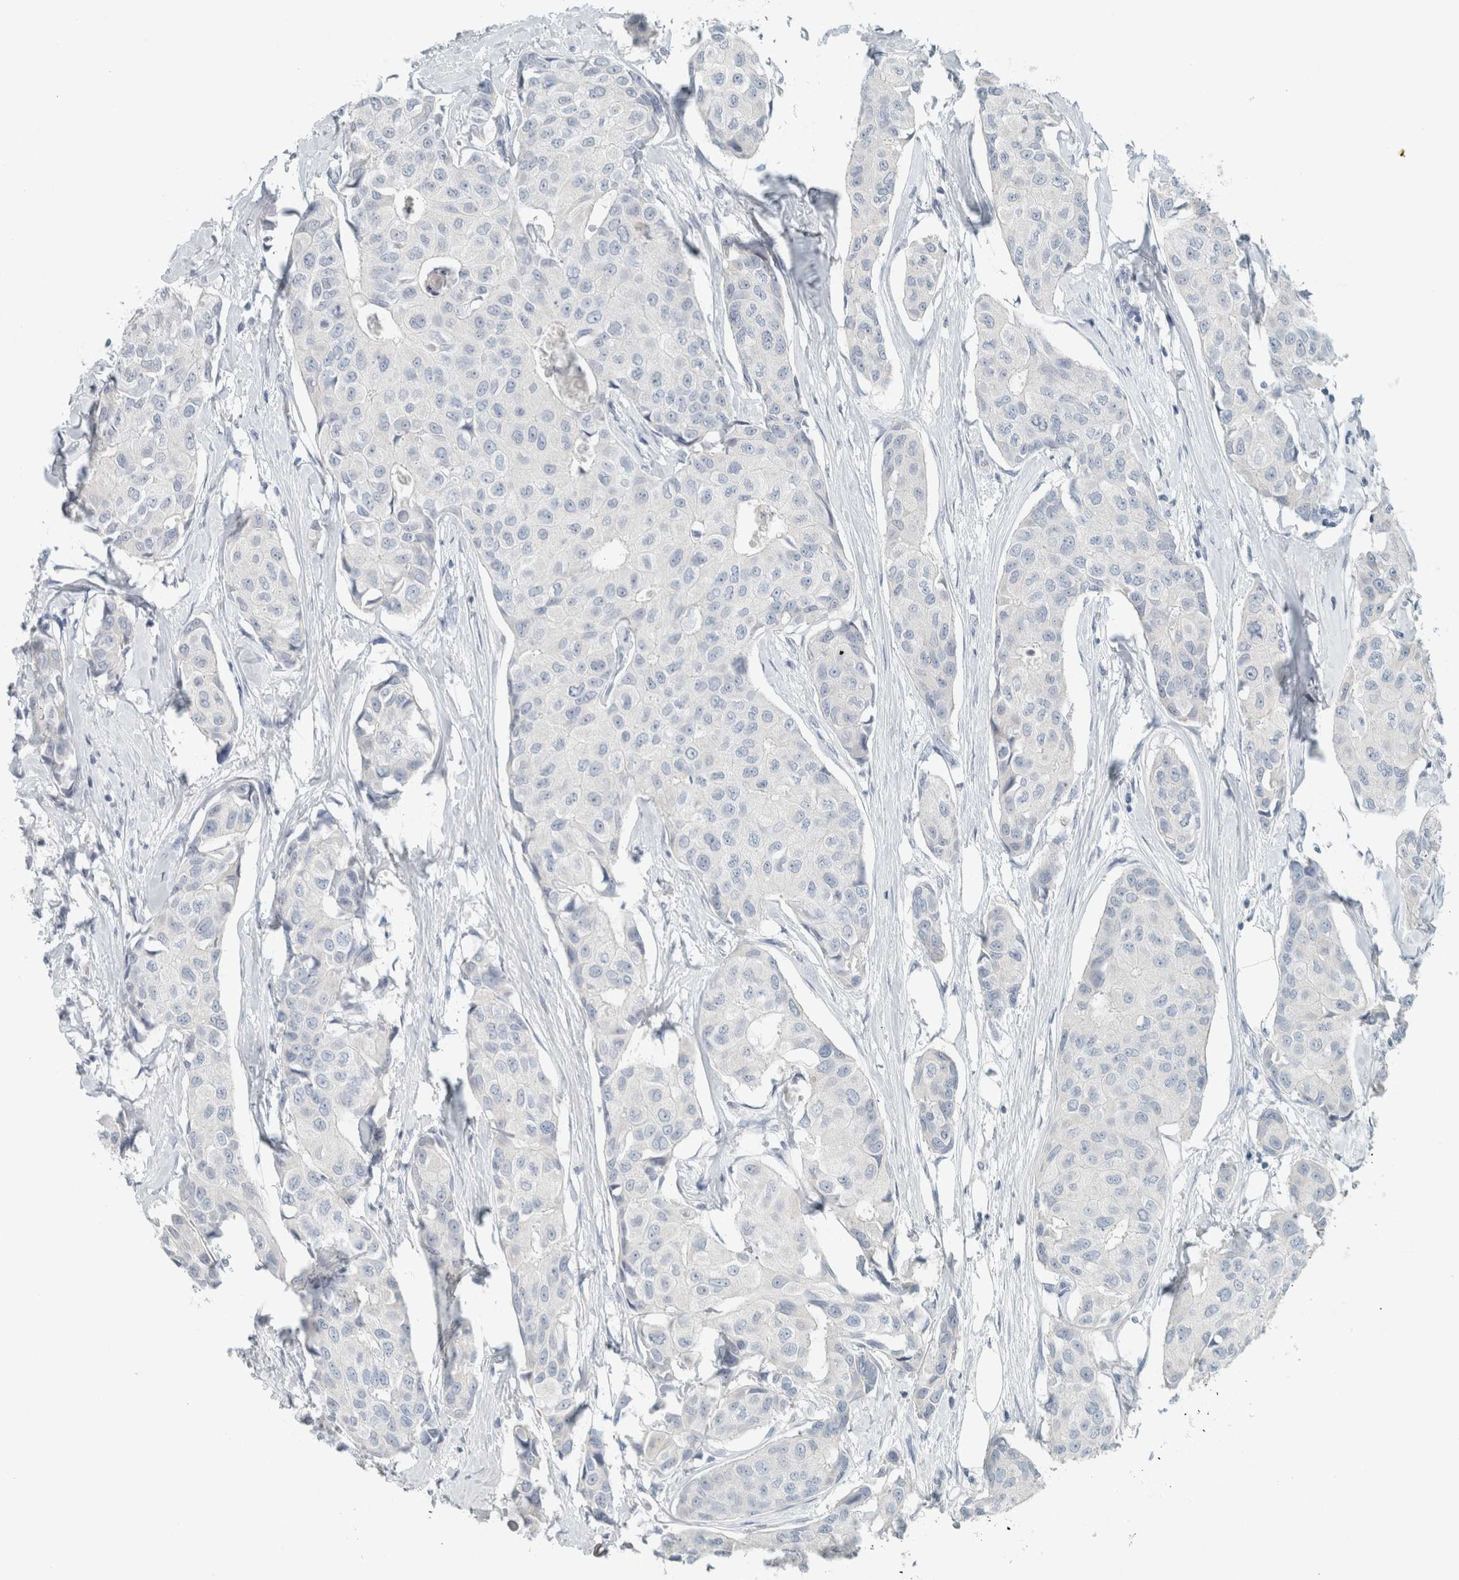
{"staining": {"intensity": "negative", "quantity": "none", "location": "none"}, "tissue": "breast cancer", "cell_type": "Tumor cells", "image_type": "cancer", "snomed": [{"axis": "morphology", "description": "Duct carcinoma"}, {"axis": "topography", "description": "Breast"}], "caption": "Immunohistochemical staining of human invasive ductal carcinoma (breast) demonstrates no significant positivity in tumor cells. The staining was performed using DAB (3,3'-diaminobenzidine) to visualize the protein expression in brown, while the nuclei were stained in blue with hematoxylin (Magnification: 20x).", "gene": "TRIT1", "patient": {"sex": "female", "age": 80}}